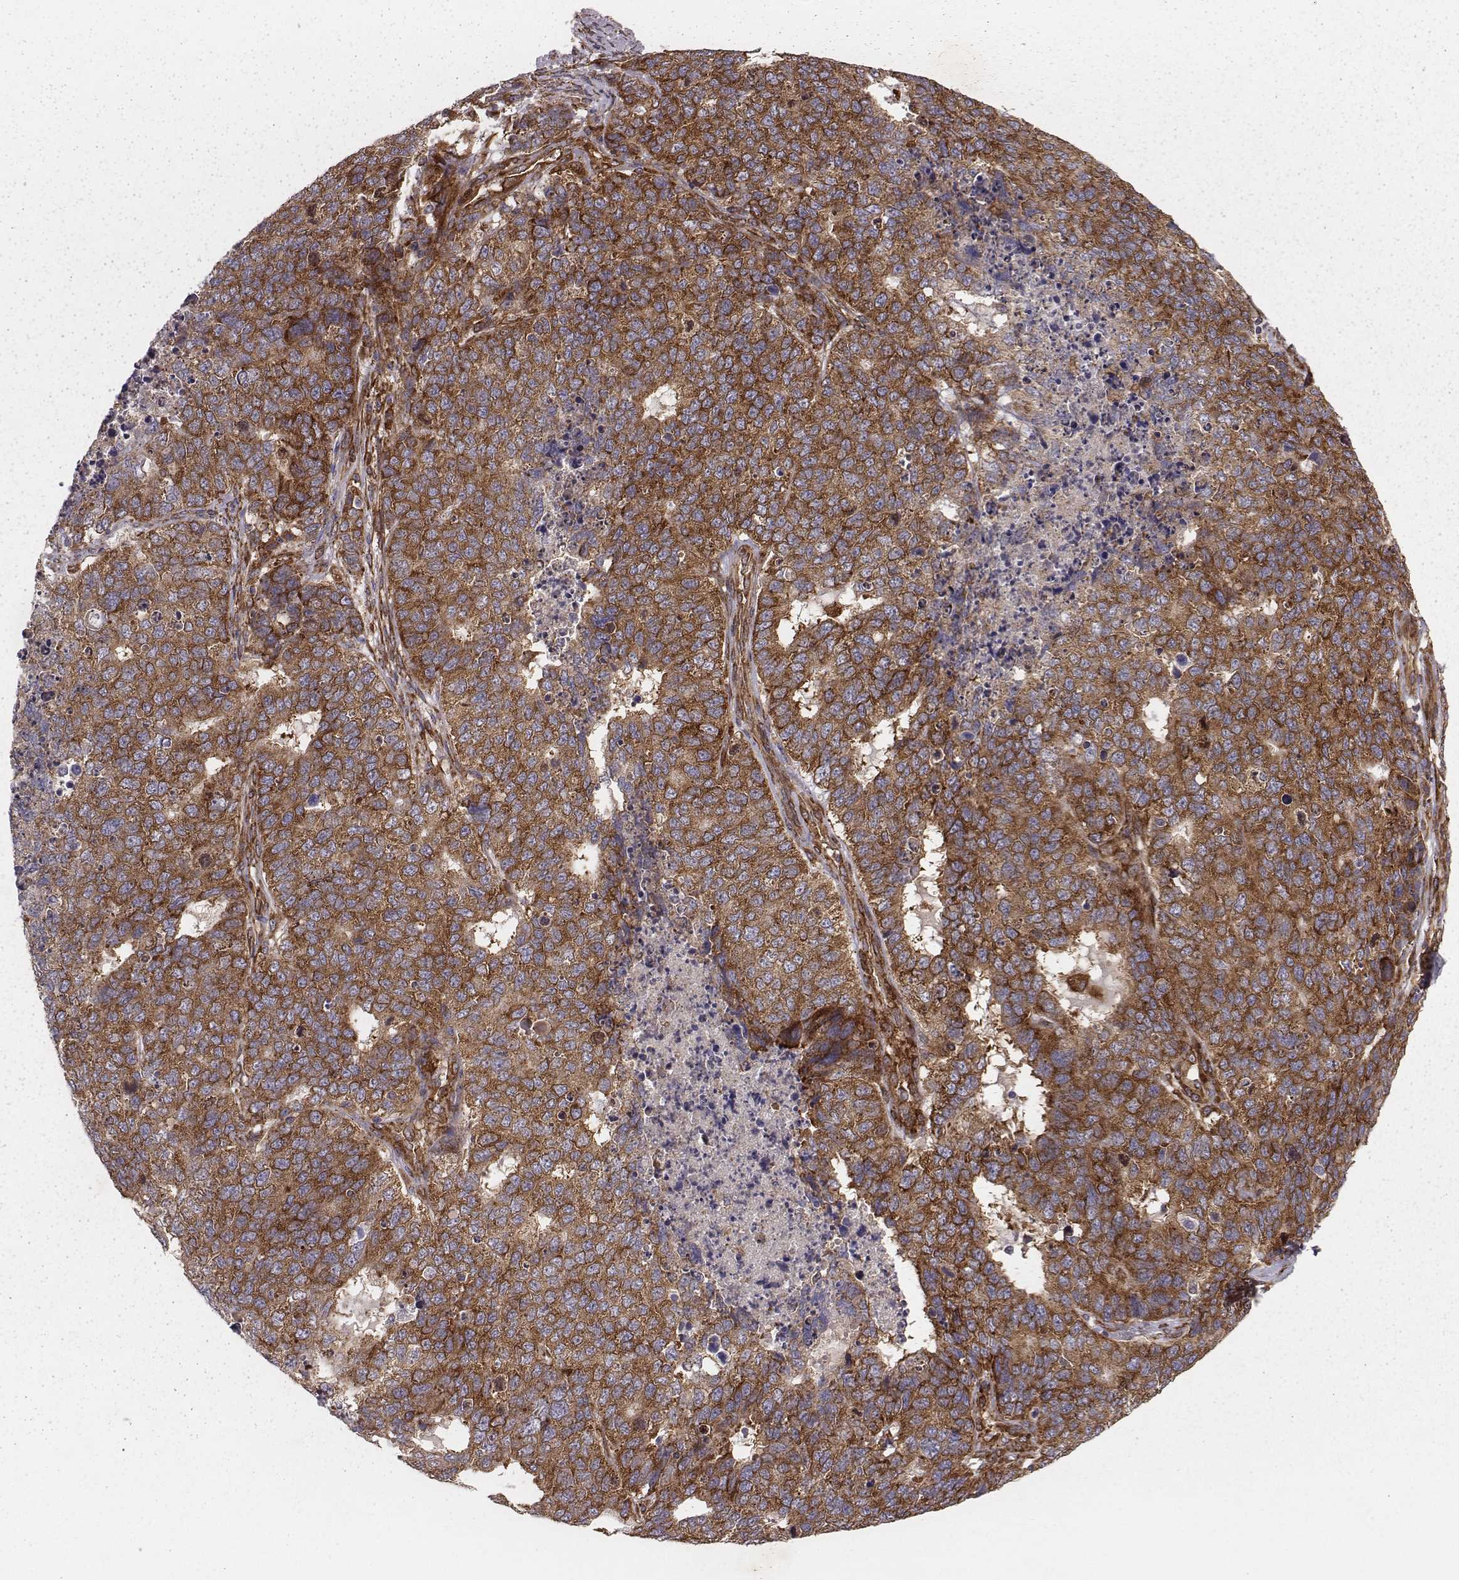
{"staining": {"intensity": "moderate", "quantity": ">75%", "location": "cytoplasmic/membranous"}, "tissue": "cervical cancer", "cell_type": "Tumor cells", "image_type": "cancer", "snomed": [{"axis": "morphology", "description": "Squamous cell carcinoma, NOS"}, {"axis": "topography", "description": "Cervix"}], "caption": "Tumor cells exhibit medium levels of moderate cytoplasmic/membranous positivity in approximately >75% of cells in human cervical cancer (squamous cell carcinoma). (brown staining indicates protein expression, while blue staining denotes nuclei).", "gene": "TXLNA", "patient": {"sex": "female", "age": 63}}